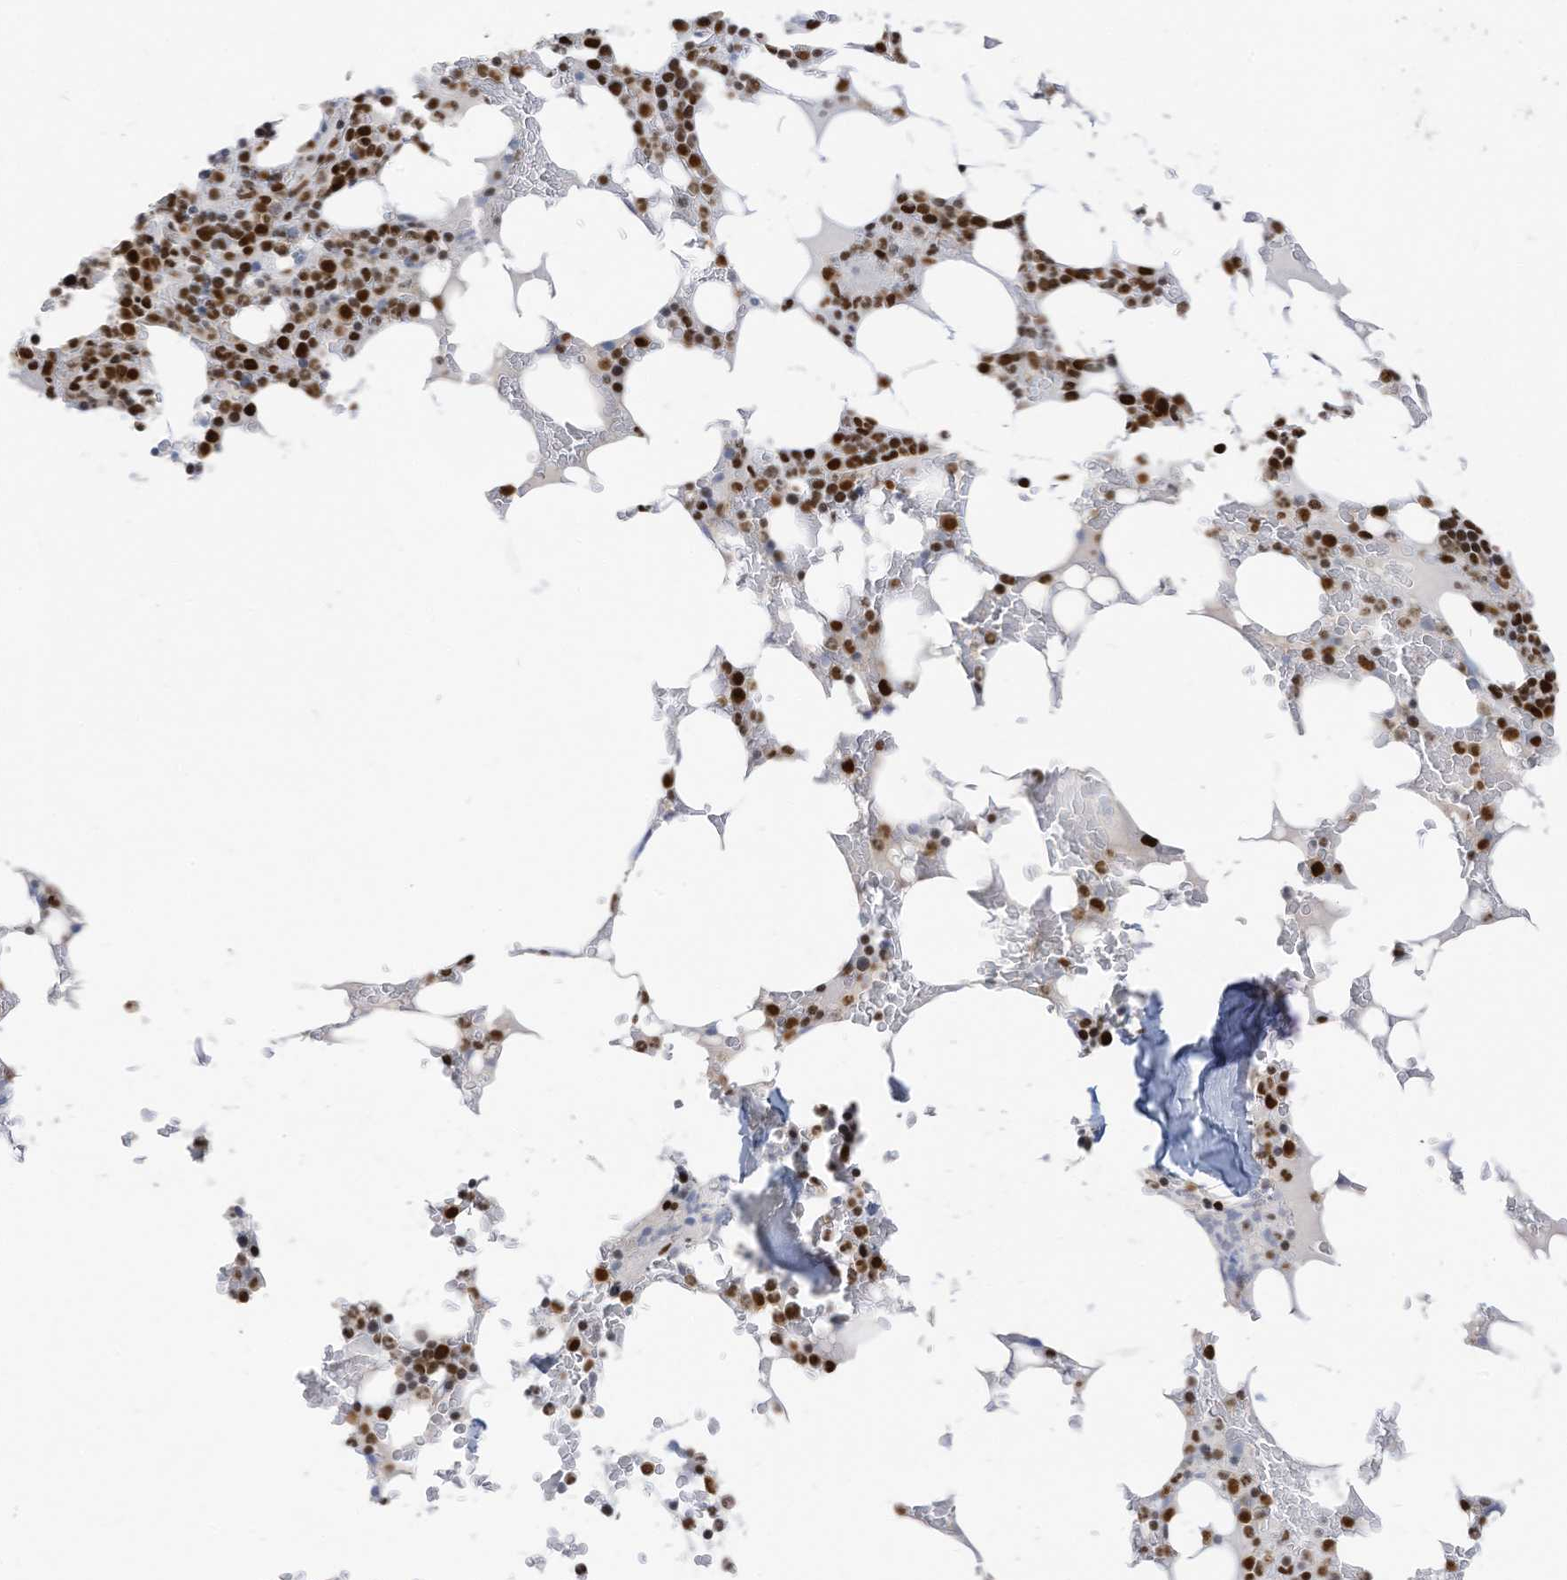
{"staining": {"intensity": "strong", "quantity": ">75%", "location": "nuclear"}, "tissue": "bone marrow", "cell_type": "Hematopoietic cells", "image_type": "normal", "snomed": [{"axis": "morphology", "description": "Normal tissue, NOS"}, {"axis": "topography", "description": "Bone marrow"}], "caption": "Strong nuclear protein positivity is seen in about >75% of hematopoietic cells in bone marrow.", "gene": "KHSRP", "patient": {"sex": "male", "age": 58}}